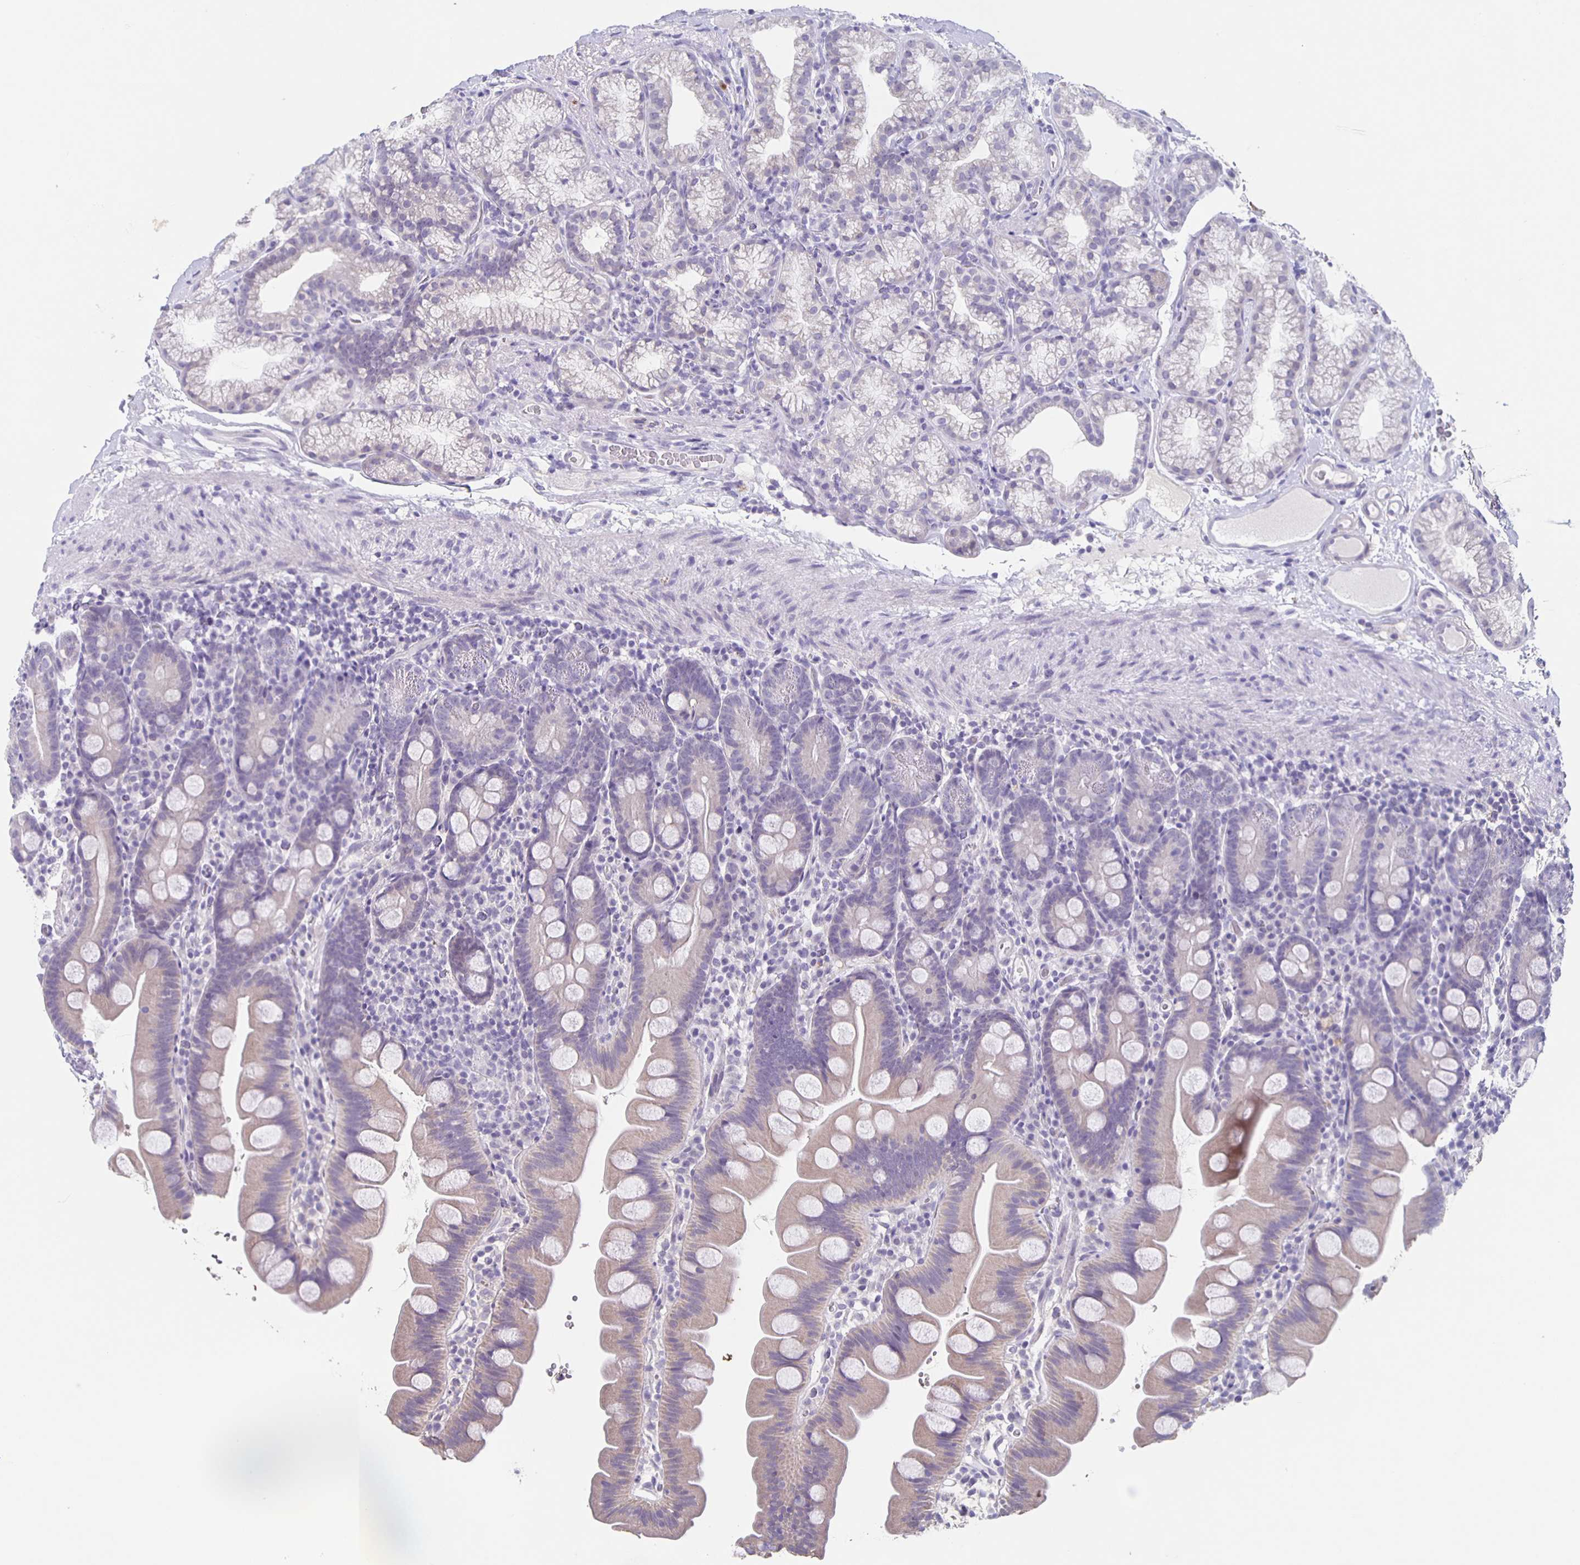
{"staining": {"intensity": "negative", "quantity": "none", "location": "none"}, "tissue": "small intestine", "cell_type": "Glandular cells", "image_type": "normal", "snomed": [{"axis": "morphology", "description": "Normal tissue, NOS"}, {"axis": "topography", "description": "Small intestine"}], "caption": "Micrograph shows no significant protein expression in glandular cells of unremarkable small intestine.", "gene": "CARNS1", "patient": {"sex": "female", "age": 68}}